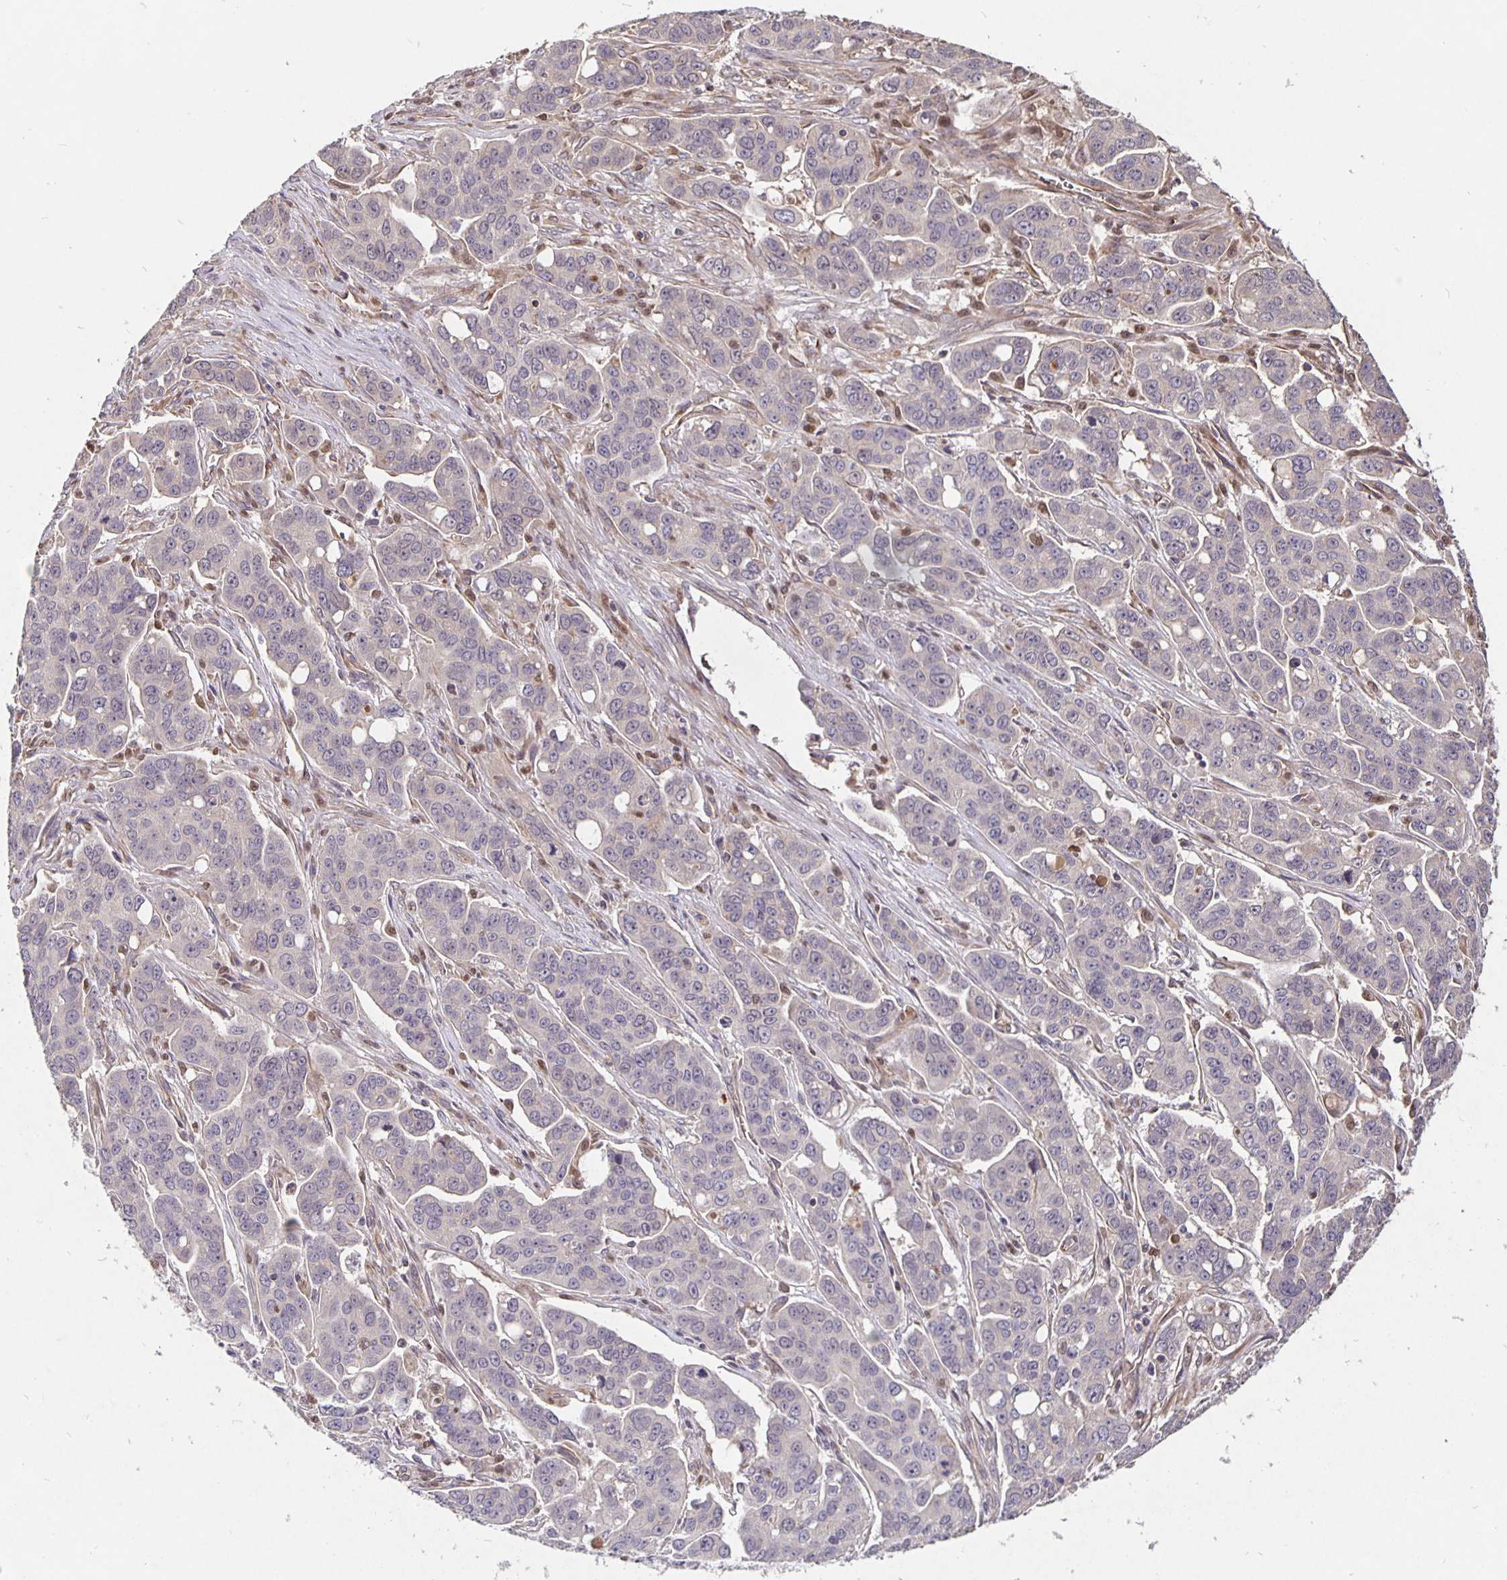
{"staining": {"intensity": "negative", "quantity": "none", "location": "none"}, "tissue": "ovarian cancer", "cell_type": "Tumor cells", "image_type": "cancer", "snomed": [{"axis": "morphology", "description": "Carcinoma, endometroid"}, {"axis": "topography", "description": "Ovary"}], "caption": "An IHC image of ovarian cancer (endometroid carcinoma) is shown. There is no staining in tumor cells of ovarian cancer (endometroid carcinoma).", "gene": "NOG", "patient": {"sex": "female", "age": 78}}